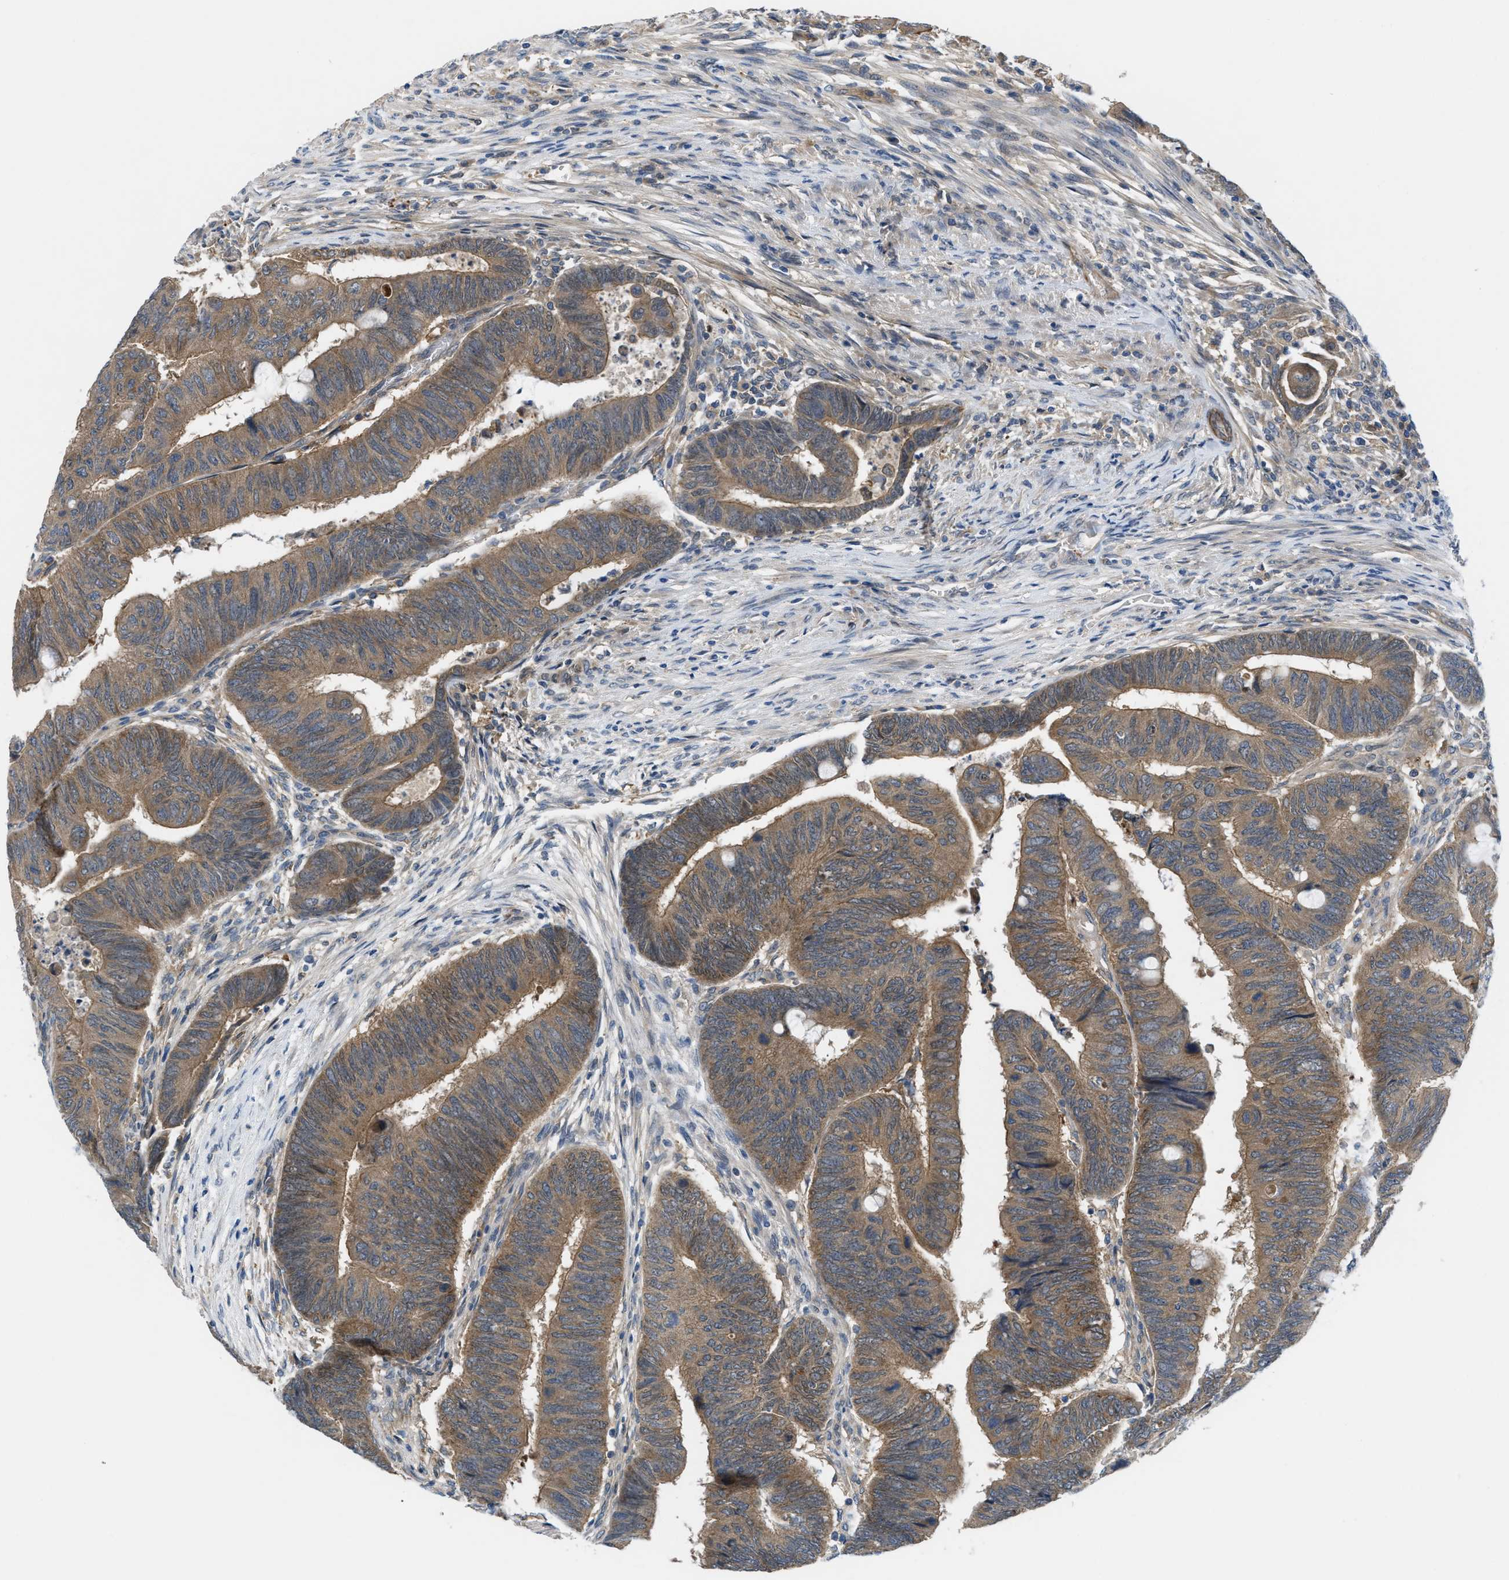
{"staining": {"intensity": "moderate", "quantity": ">75%", "location": "cytoplasmic/membranous"}, "tissue": "colorectal cancer", "cell_type": "Tumor cells", "image_type": "cancer", "snomed": [{"axis": "morphology", "description": "Normal tissue, NOS"}, {"axis": "morphology", "description": "Adenocarcinoma, NOS"}, {"axis": "topography", "description": "Rectum"}, {"axis": "topography", "description": "Peripheral nerve tissue"}], "caption": "The immunohistochemical stain highlights moderate cytoplasmic/membranous staining in tumor cells of colorectal cancer (adenocarcinoma) tissue.", "gene": "BAZ2B", "patient": {"sex": "male", "age": 92}}